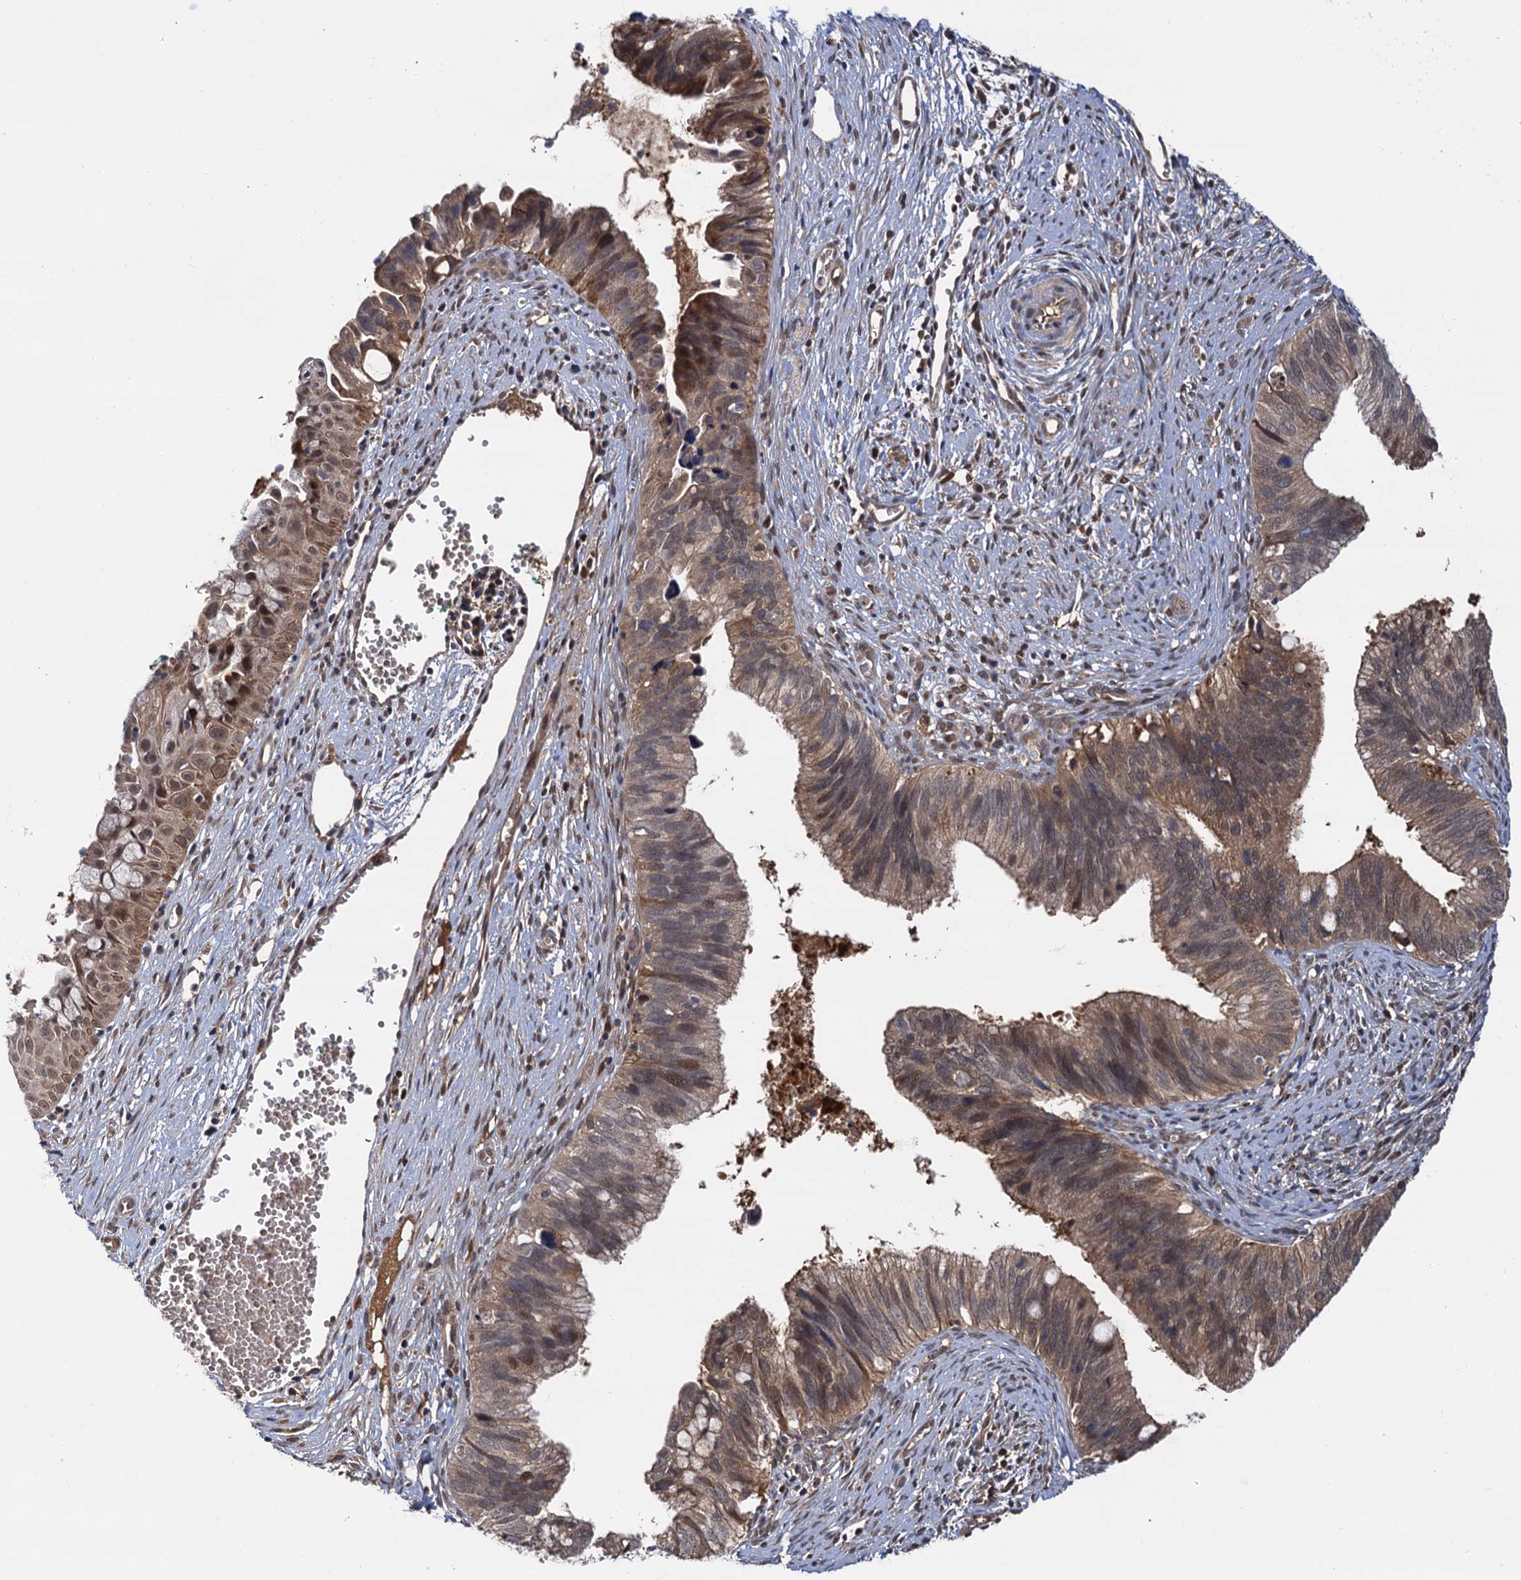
{"staining": {"intensity": "moderate", "quantity": "25%-75%", "location": "cytoplasmic/membranous,nuclear"}, "tissue": "cervical cancer", "cell_type": "Tumor cells", "image_type": "cancer", "snomed": [{"axis": "morphology", "description": "Adenocarcinoma, NOS"}, {"axis": "topography", "description": "Cervix"}], "caption": "DAB (3,3'-diaminobenzidine) immunohistochemical staining of cervical cancer (adenocarcinoma) demonstrates moderate cytoplasmic/membranous and nuclear protein expression in approximately 25%-75% of tumor cells. Using DAB (3,3'-diaminobenzidine) (brown) and hematoxylin (blue) stains, captured at high magnification using brightfield microscopy.", "gene": "SELENOP", "patient": {"sex": "female", "age": 42}}